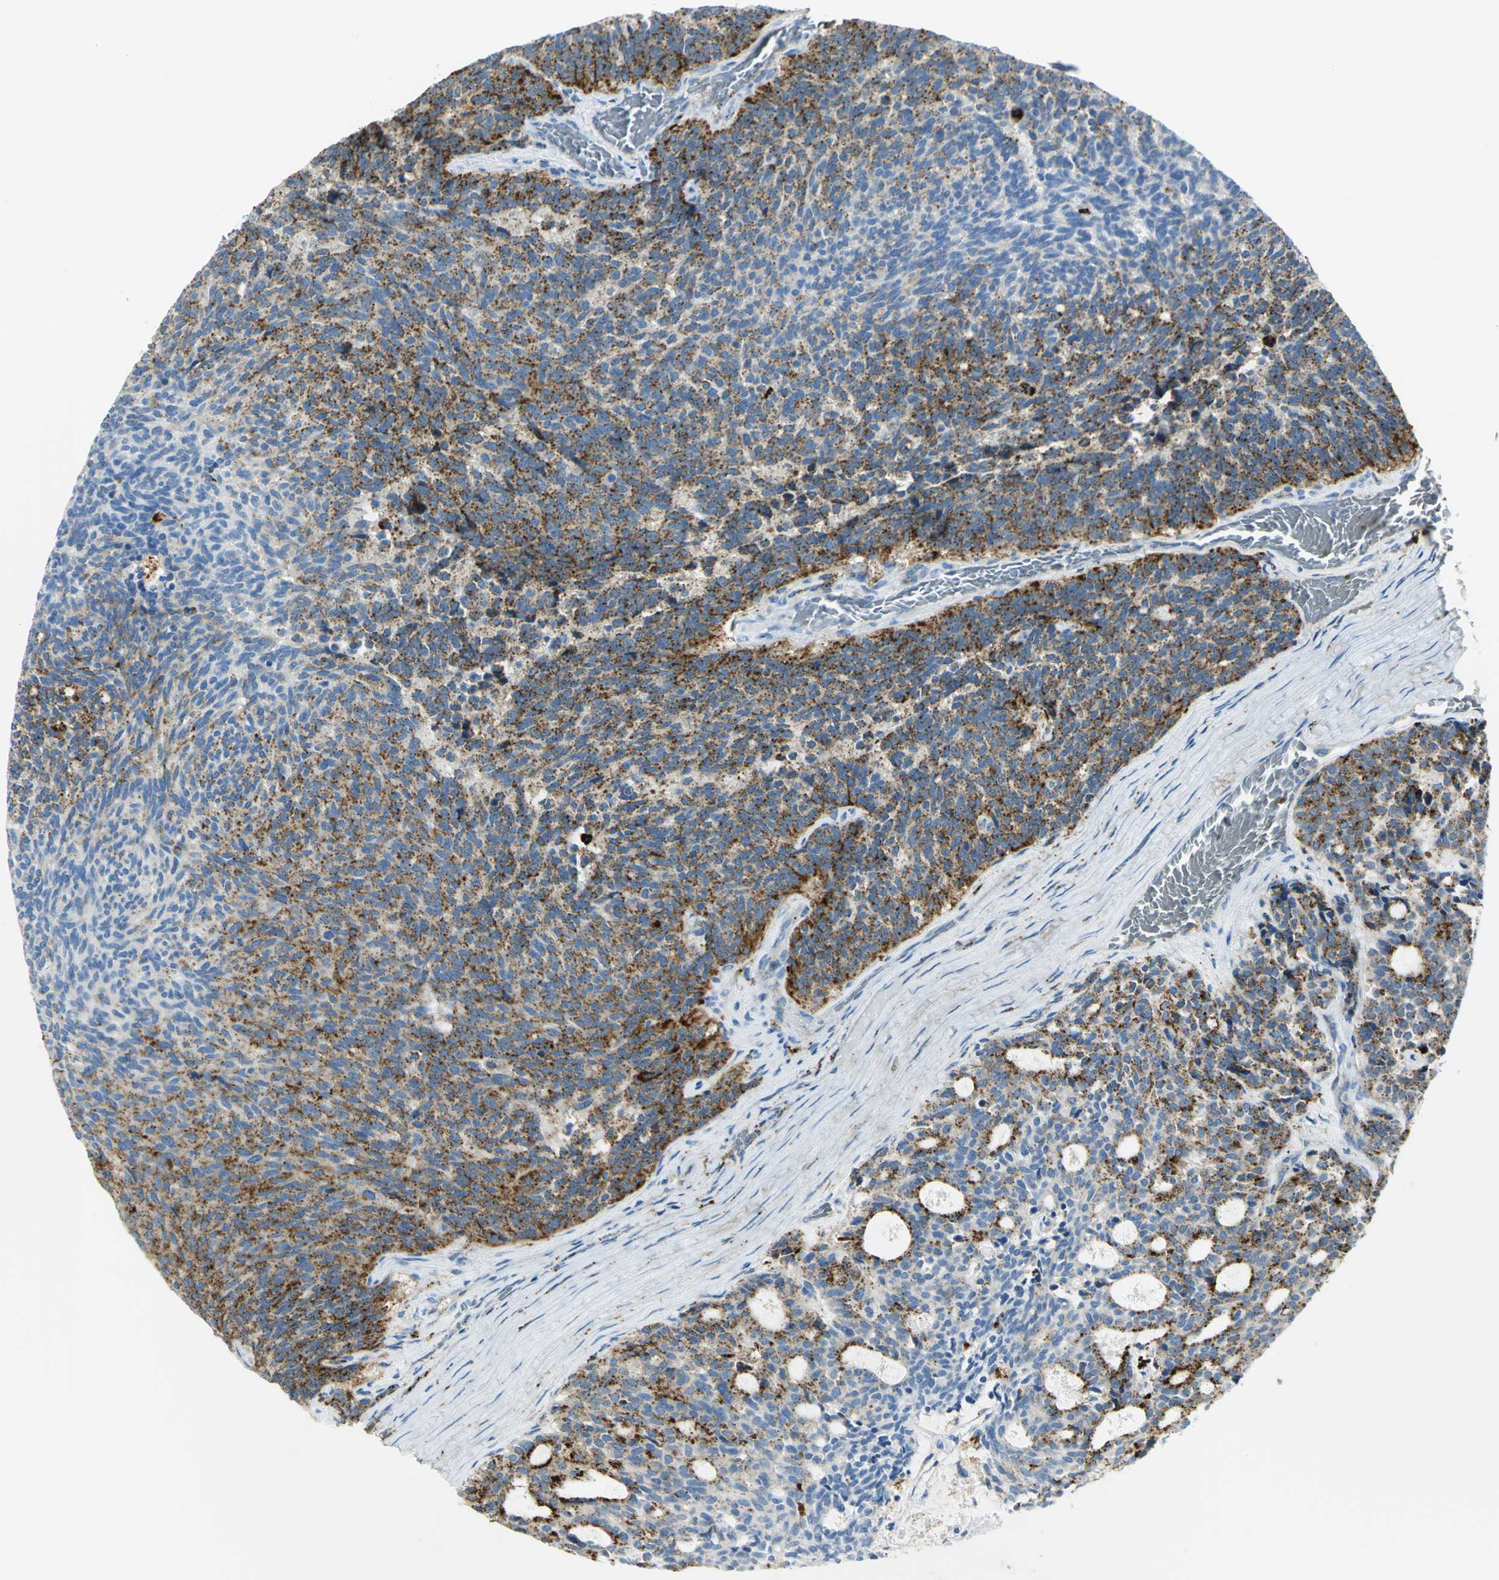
{"staining": {"intensity": "strong", "quantity": ">75%", "location": "cytoplasmic/membranous"}, "tissue": "carcinoid", "cell_type": "Tumor cells", "image_type": "cancer", "snomed": [{"axis": "morphology", "description": "Carcinoid, malignant, NOS"}, {"axis": "topography", "description": "Pancreas"}], "caption": "Immunohistochemistry (IHC) of human carcinoid (malignant) demonstrates high levels of strong cytoplasmic/membranous staining in approximately >75% of tumor cells.", "gene": "ARSA", "patient": {"sex": "female", "age": 54}}